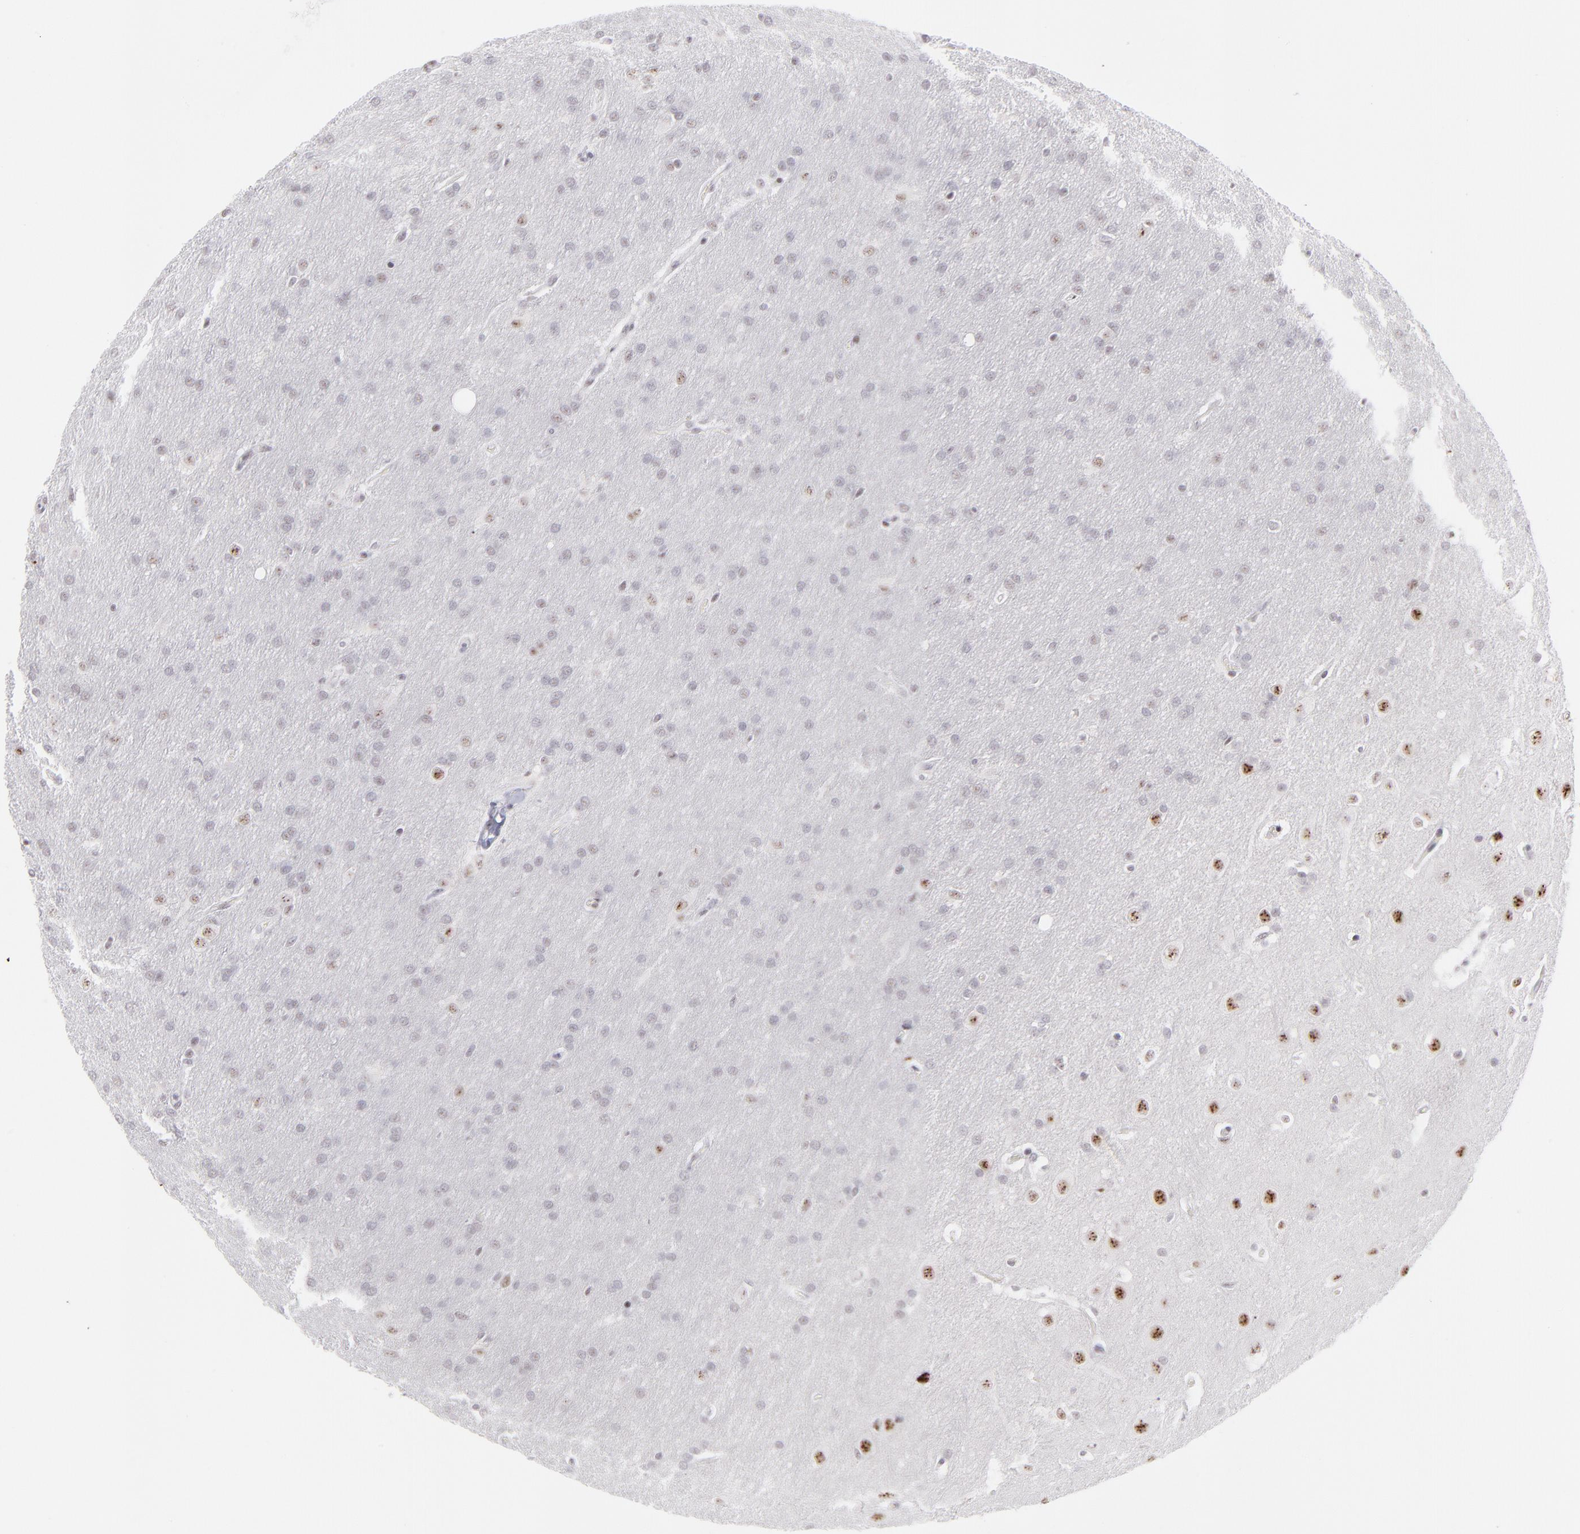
{"staining": {"intensity": "weak", "quantity": "25%-75%", "location": "nuclear"}, "tissue": "glioma", "cell_type": "Tumor cells", "image_type": "cancer", "snomed": [{"axis": "morphology", "description": "Glioma, malignant, Low grade"}, {"axis": "topography", "description": "Brain"}], "caption": "Protein analysis of glioma tissue shows weak nuclear staining in approximately 25%-75% of tumor cells. Using DAB (3,3'-diaminobenzidine) (brown) and hematoxylin (blue) stains, captured at high magnification using brightfield microscopy.", "gene": "CDC25C", "patient": {"sex": "female", "age": 32}}